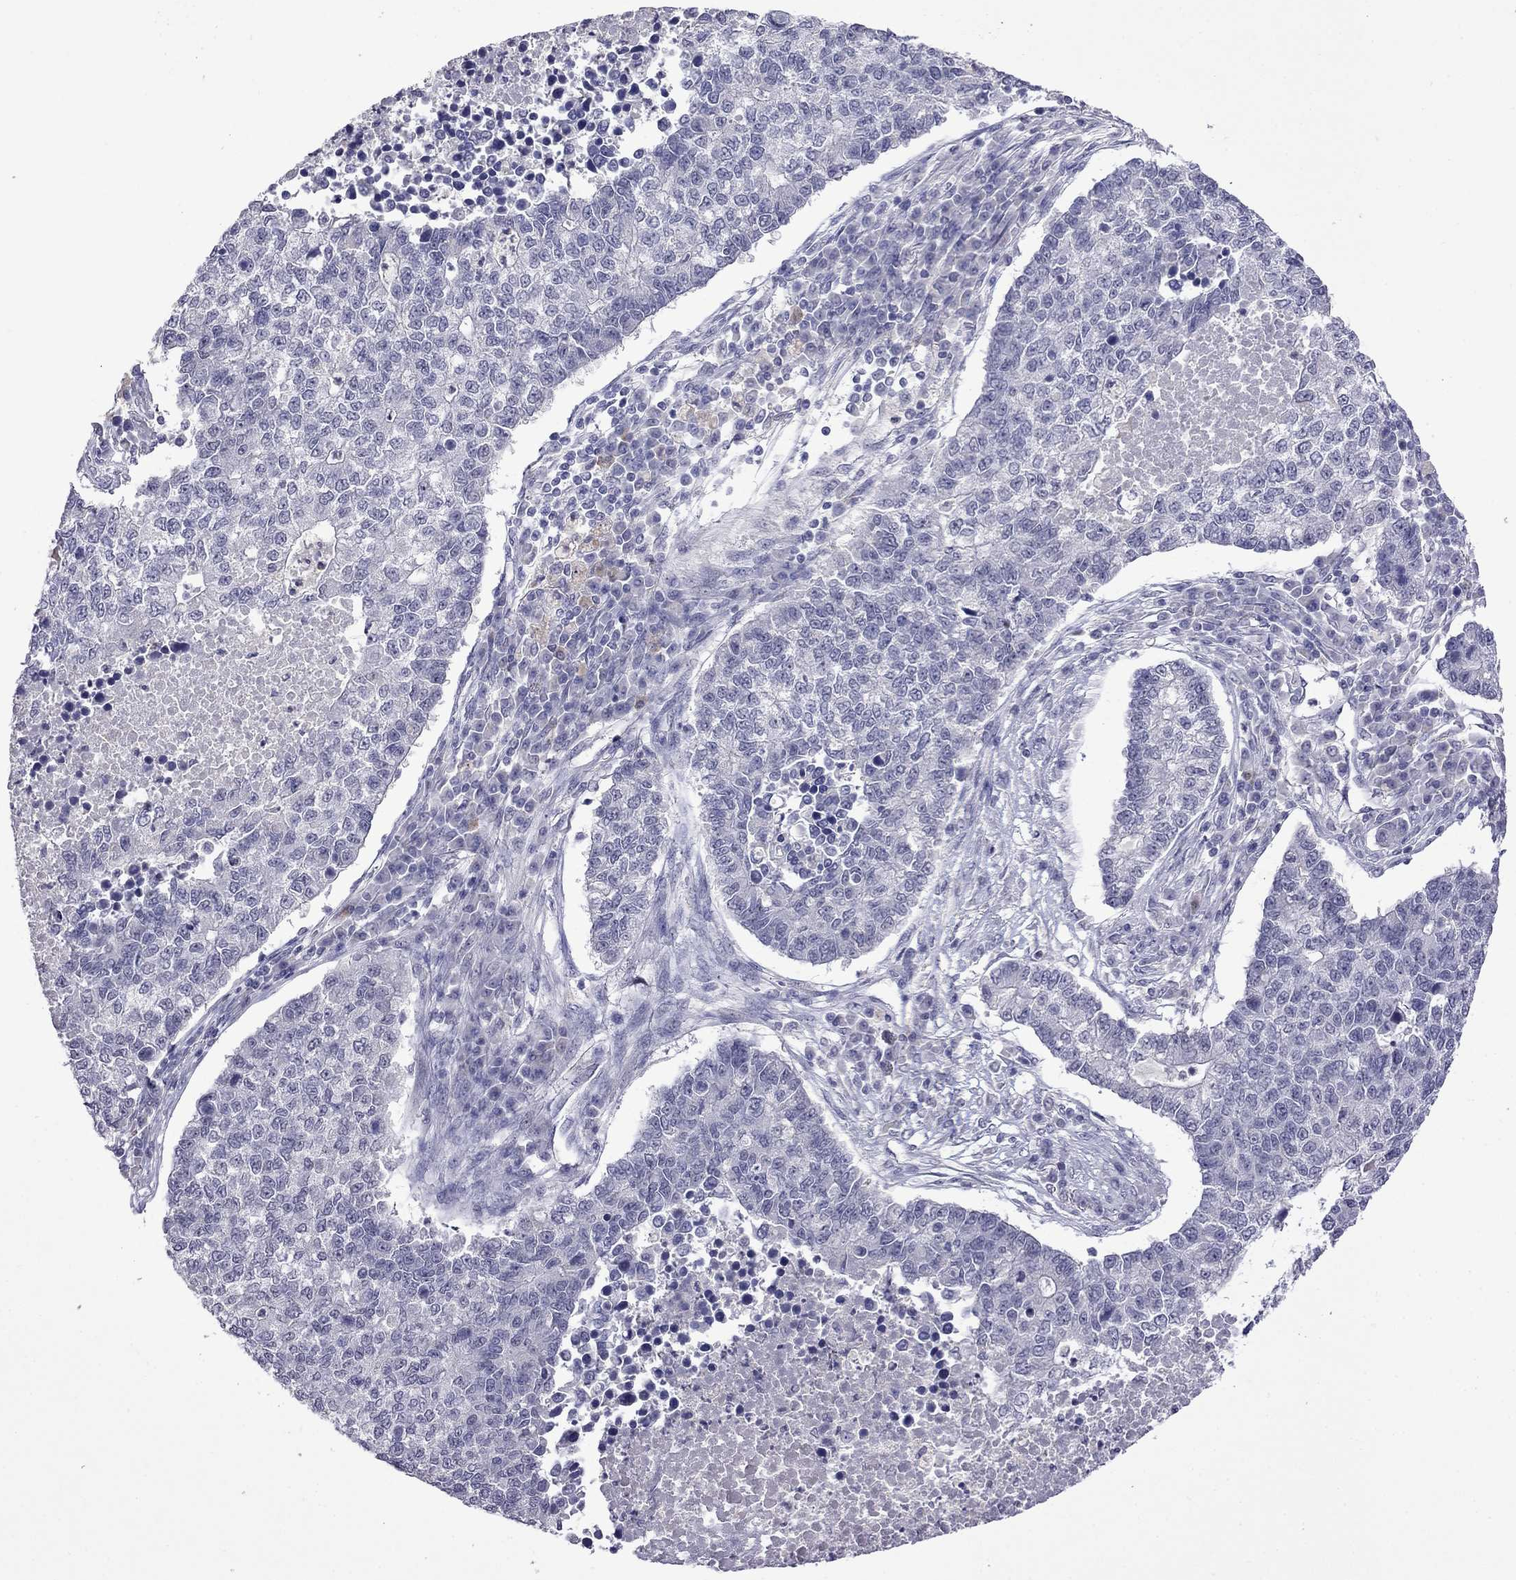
{"staining": {"intensity": "negative", "quantity": "none", "location": "none"}, "tissue": "lung cancer", "cell_type": "Tumor cells", "image_type": "cancer", "snomed": [{"axis": "morphology", "description": "Adenocarcinoma, NOS"}, {"axis": "topography", "description": "Lung"}], "caption": "High magnification brightfield microscopy of lung adenocarcinoma stained with DAB (brown) and counterstained with hematoxylin (blue): tumor cells show no significant expression. (Stains: DAB immunohistochemistry with hematoxylin counter stain, Microscopy: brightfield microscopy at high magnification).", "gene": "STAR", "patient": {"sex": "male", "age": 57}}